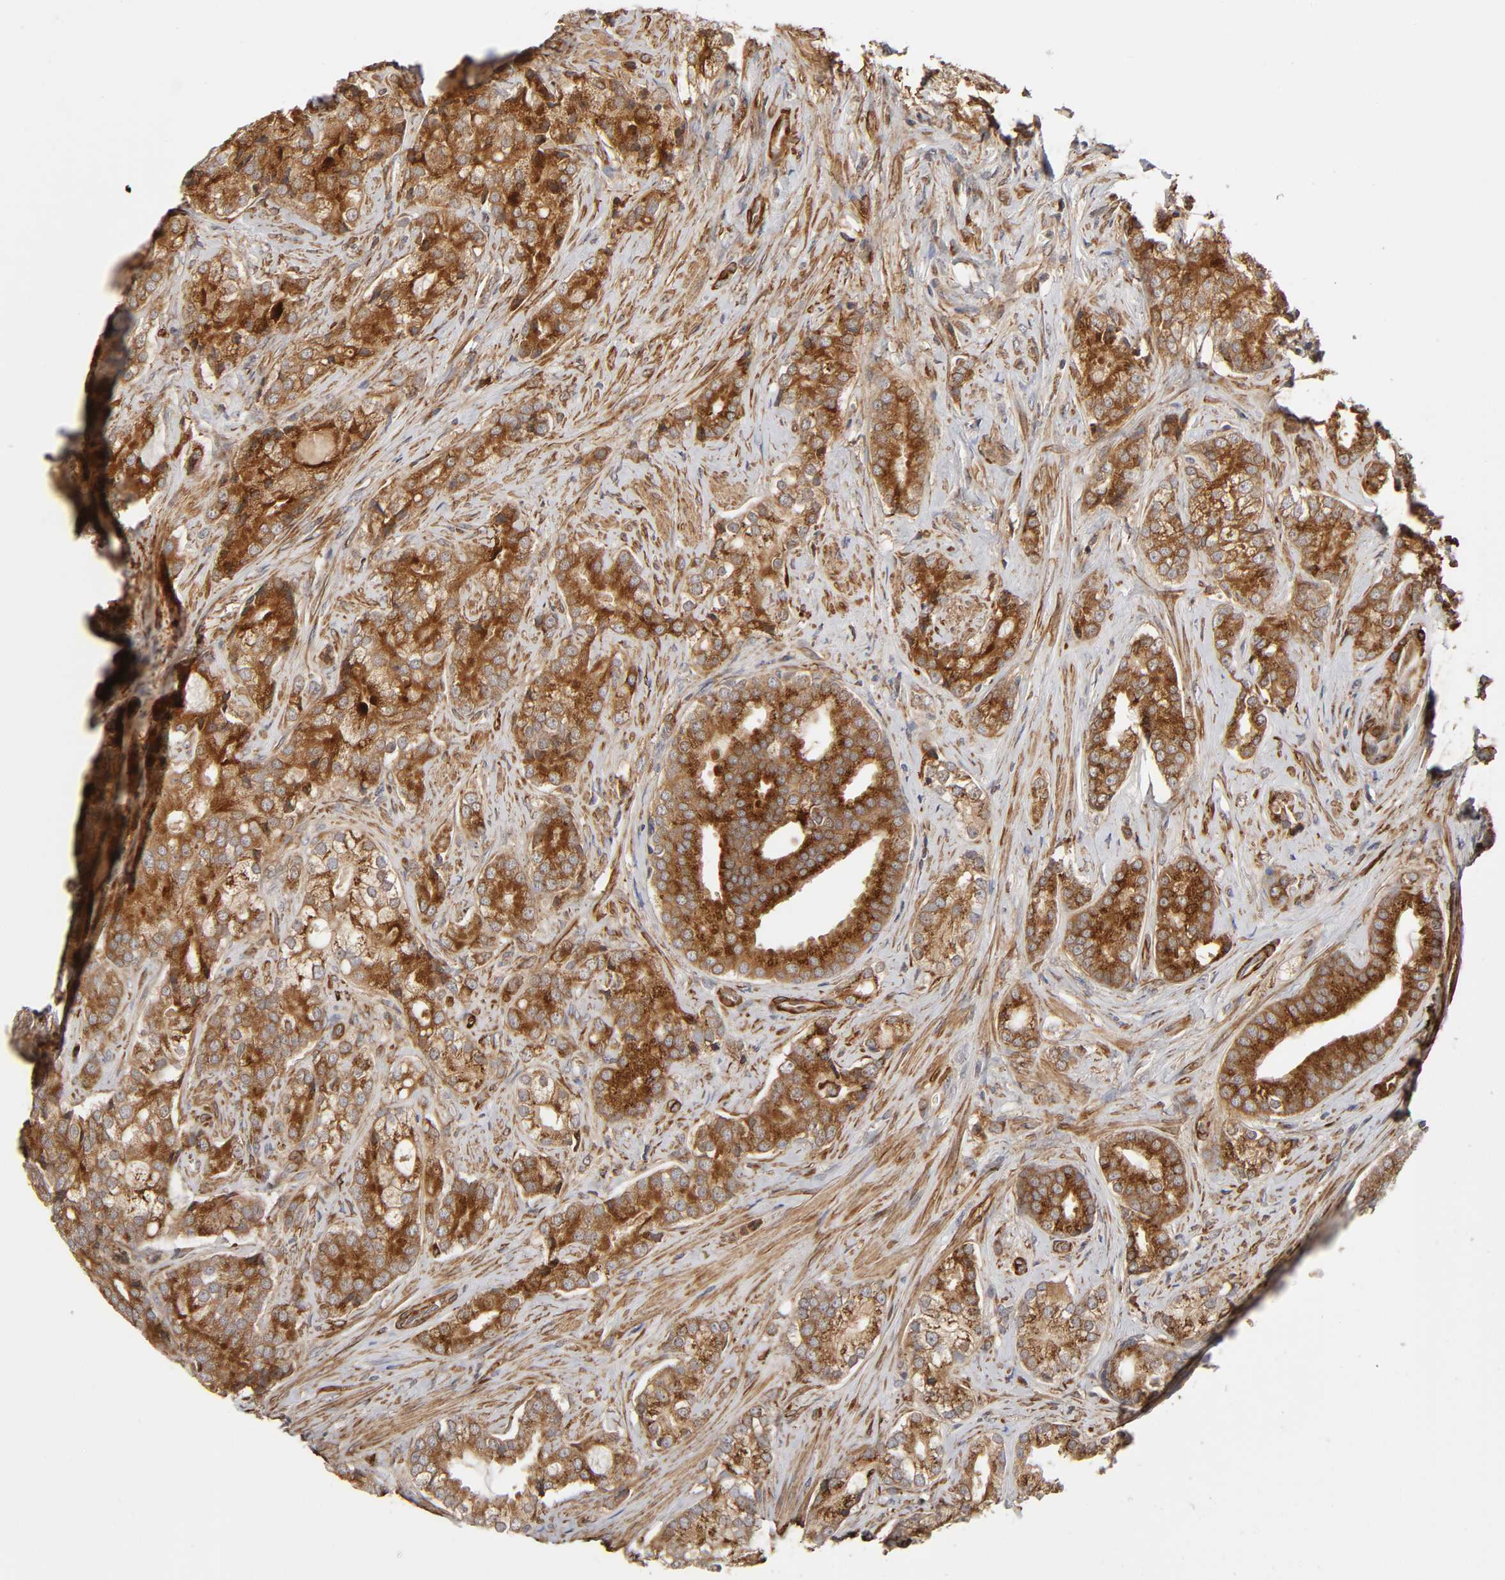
{"staining": {"intensity": "strong", "quantity": ">75%", "location": "cytoplasmic/membranous"}, "tissue": "prostate cancer", "cell_type": "Tumor cells", "image_type": "cancer", "snomed": [{"axis": "morphology", "description": "Adenocarcinoma, Low grade"}, {"axis": "topography", "description": "Prostate"}], "caption": "There is high levels of strong cytoplasmic/membranous expression in tumor cells of low-grade adenocarcinoma (prostate), as demonstrated by immunohistochemical staining (brown color).", "gene": "GNPTG", "patient": {"sex": "male", "age": 58}}